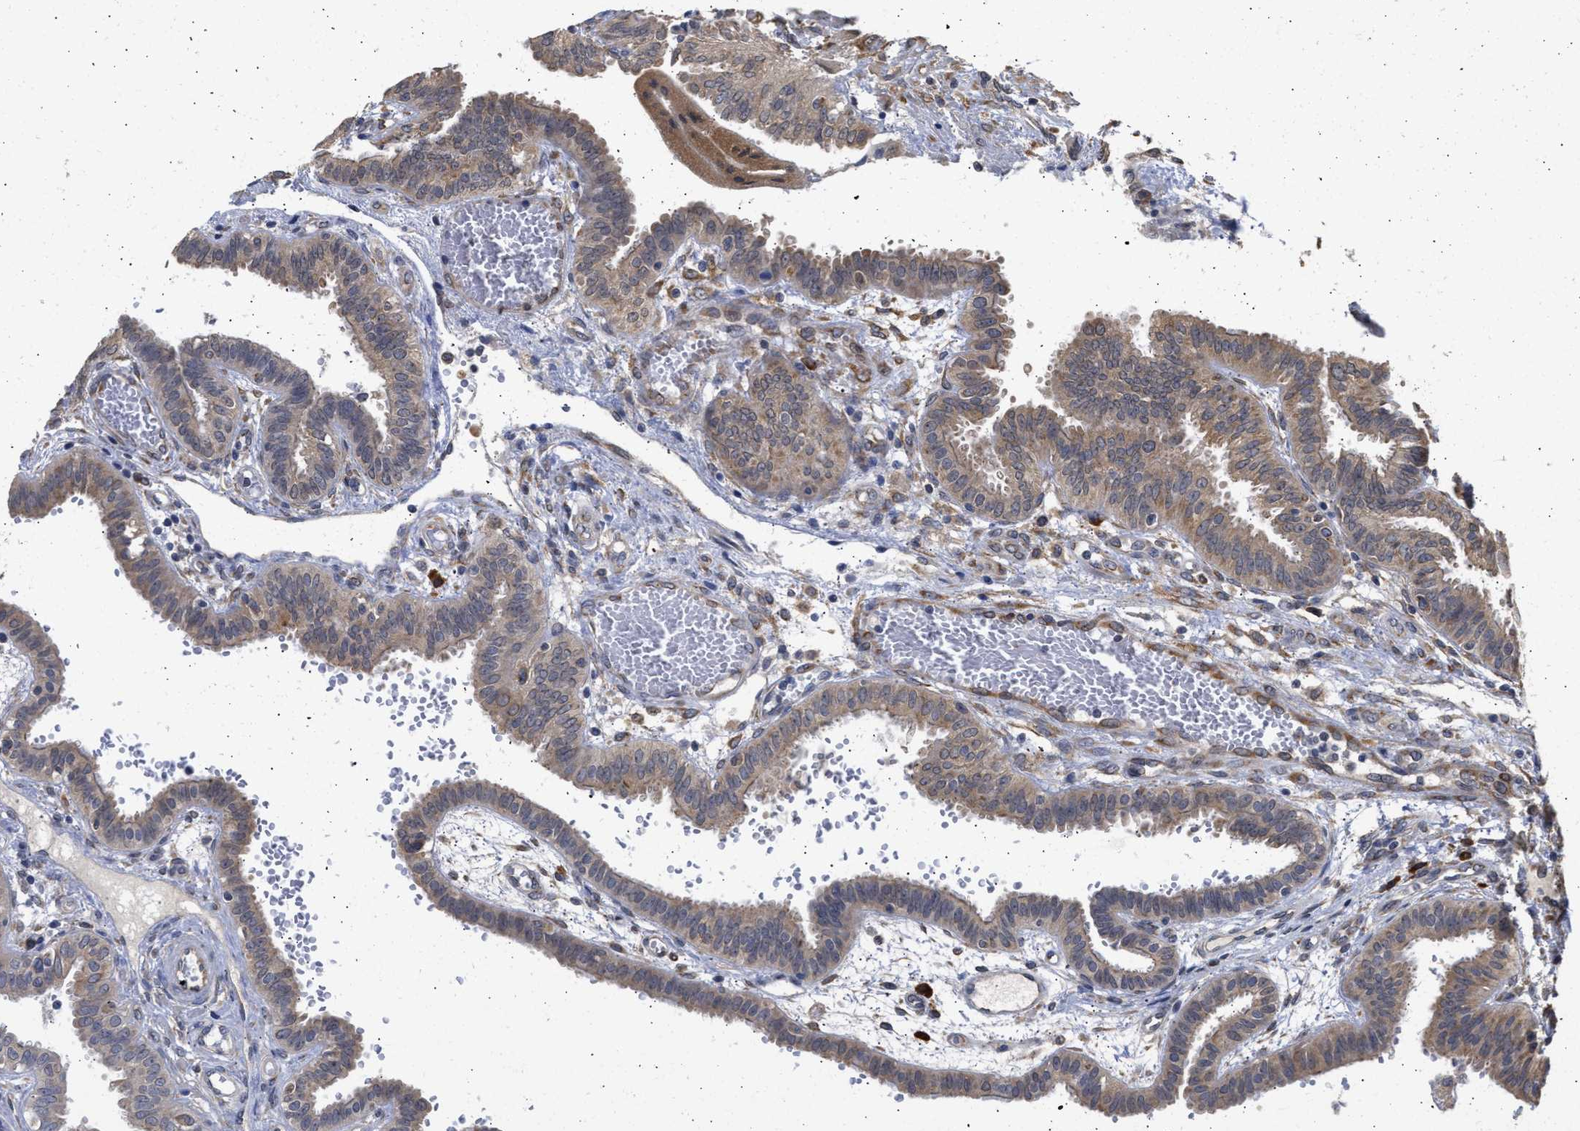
{"staining": {"intensity": "moderate", "quantity": ">75%", "location": "cytoplasmic/membranous"}, "tissue": "fallopian tube", "cell_type": "Glandular cells", "image_type": "normal", "snomed": [{"axis": "morphology", "description": "Normal tissue, NOS"}, {"axis": "topography", "description": "Fallopian tube"}, {"axis": "topography", "description": "Placenta"}], "caption": "Immunohistochemical staining of normal fallopian tube exhibits moderate cytoplasmic/membranous protein staining in approximately >75% of glandular cells.", "gene": "DNAJC1", "patient": {"sex": "female", "age": 32}}